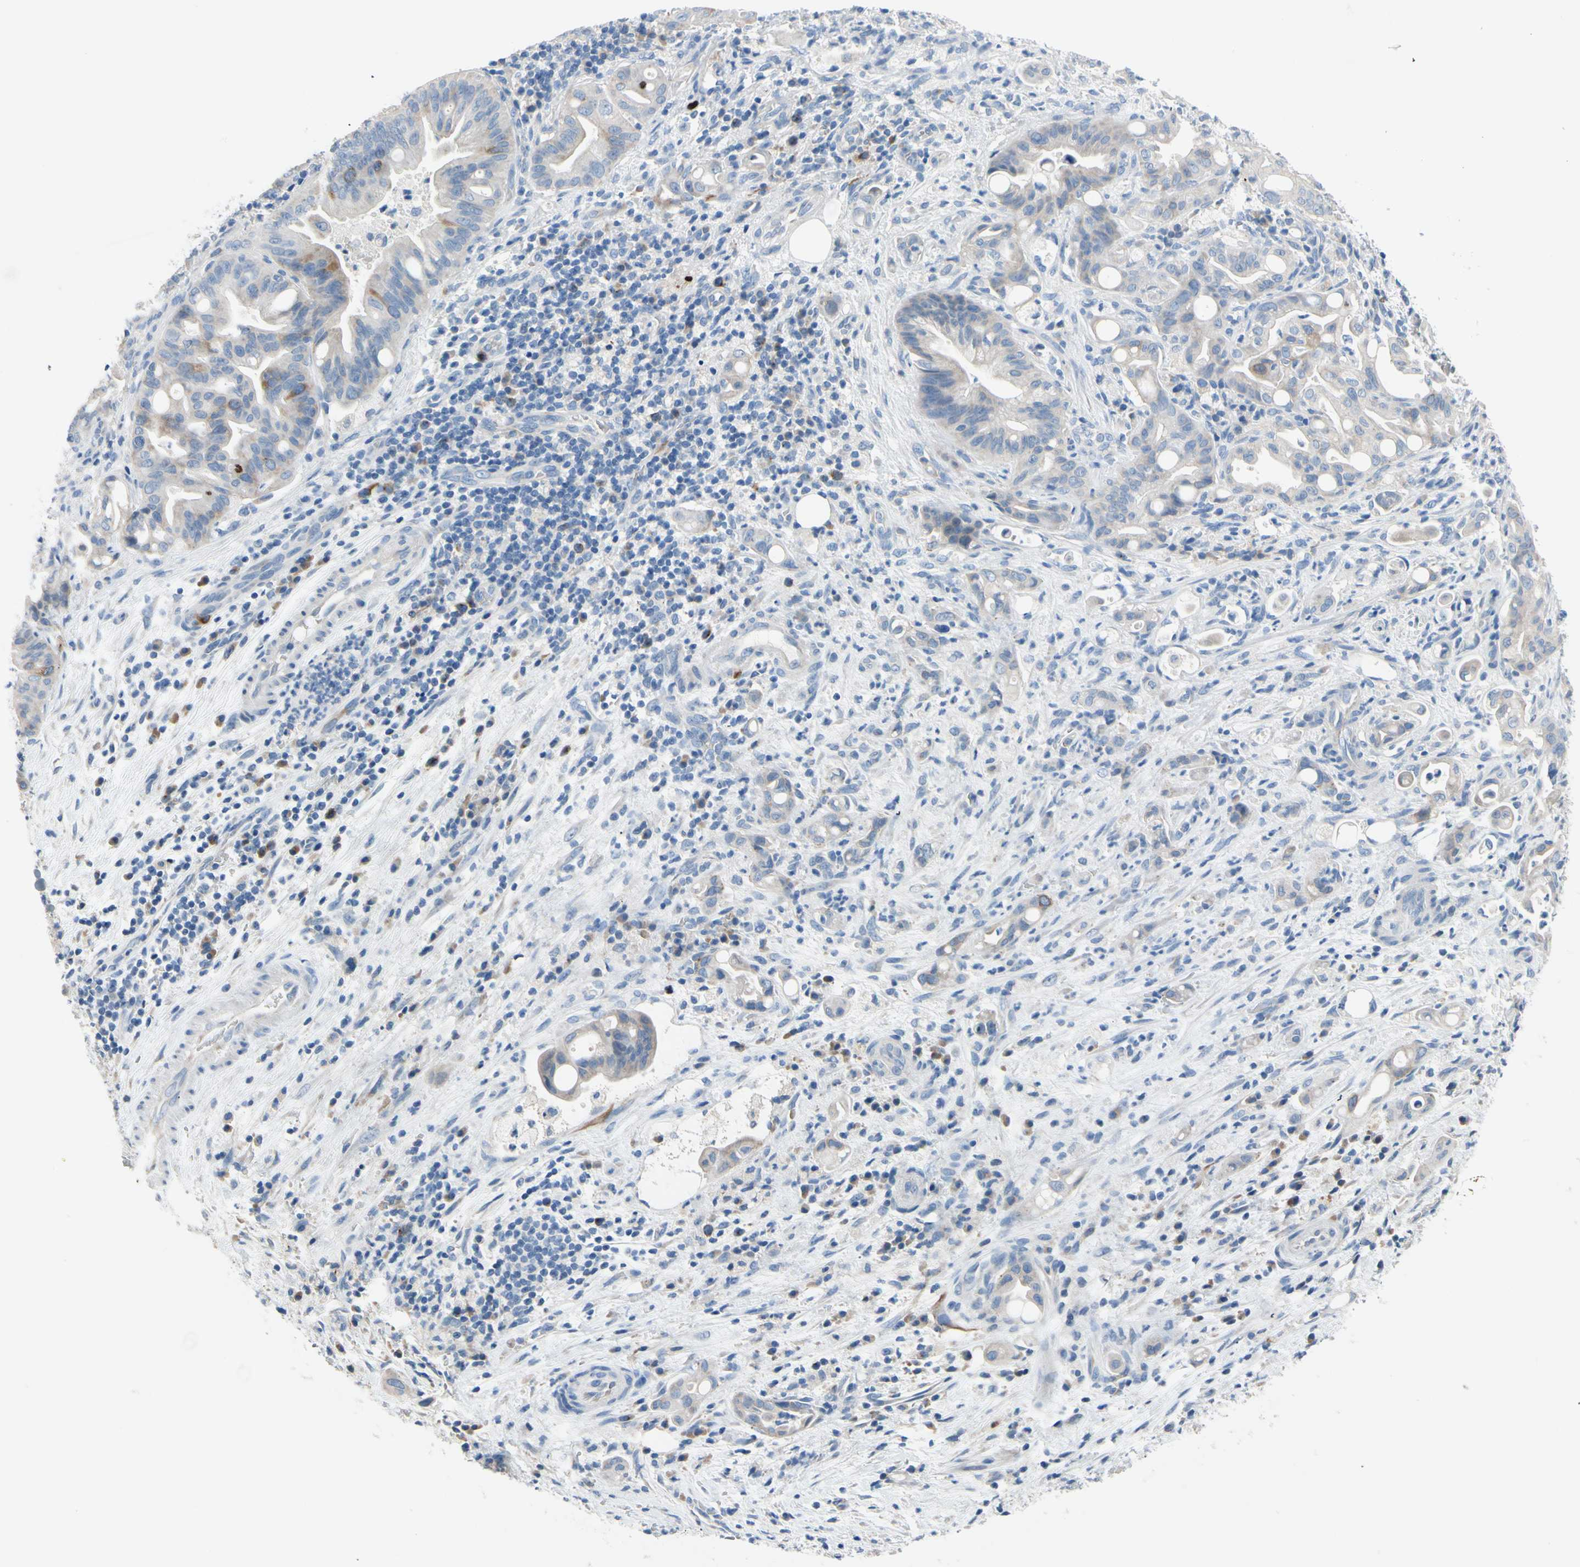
{"staining": {"intensity": "moderate", "quantity": "<25%", "location": "cytoplasmic/membranous"}, "tissue": "liver cancer", "cell_type": "Tumor cells", "image_type": "cancer", "snomed": [{"axis": "morphology", "description": "Cholangiocarcinoma"}, {"axis": "topography", "description": "Liver"}], "caption": "Moderate cytoplasmic/membranous protein positivity is identified in approximately <25% of tumor cells in liver cancer (cholangiocarcinoma).", "gene": "CKAP2", "patient": {"sex": "female", "age": 68}}